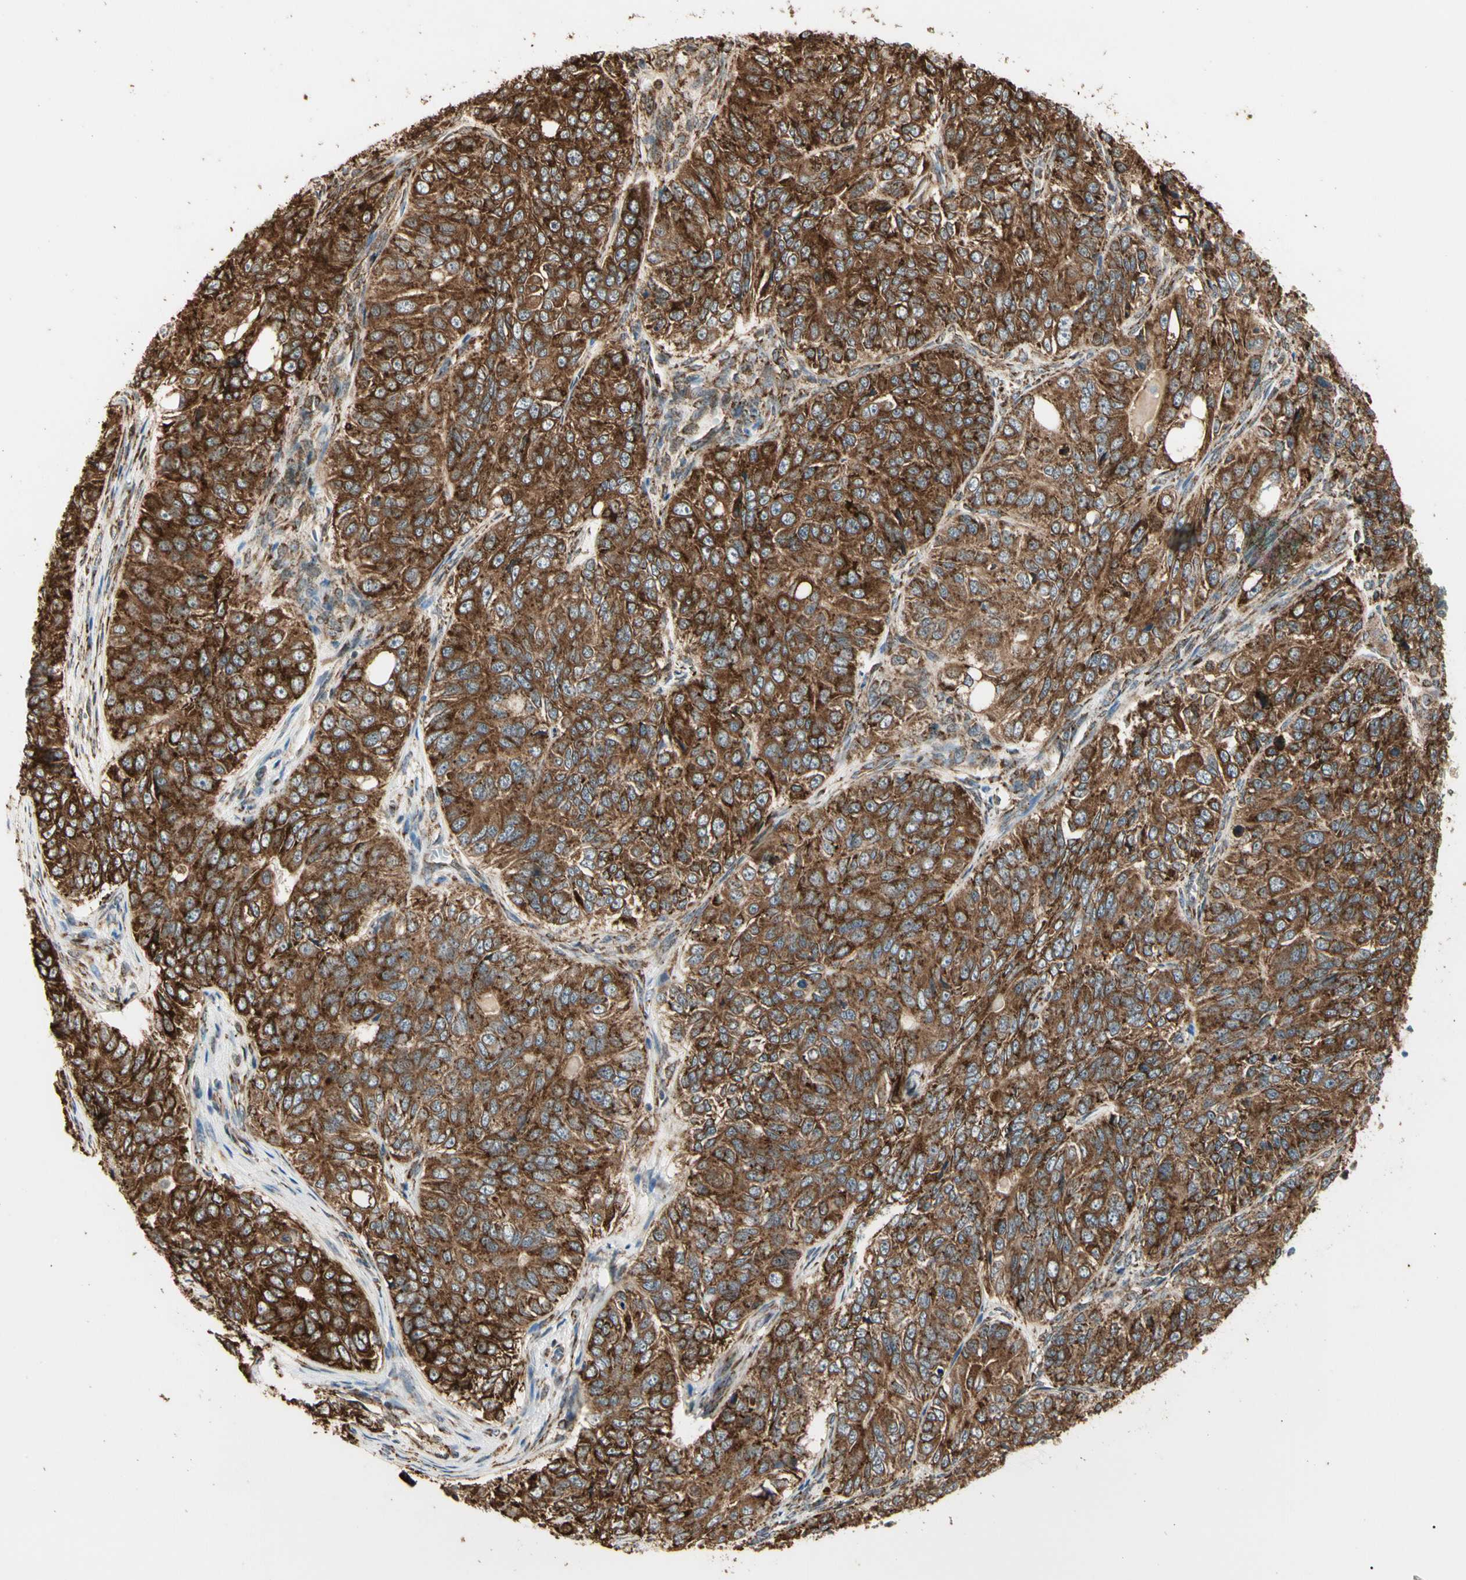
{"staining": {"intensity": "strong", "quantity": ">75%", "location": "cytoplasmic/membranous"}, "tissue": "ovarian cancer", "cell_type": "Tumor cells", "image_type": "cancer", "snomed": [{"axis": "morphology", "description": "Carcinoma, endometroid"}, {"axis": "topography", "description": "Ovary"}], "caption": "Ovarian endometroid carcinoma stained with a brown dye displays strong cytoplasmic/membranous positive expression in about >75% of tumor cells.", "gene": "HSP90B1", "patient": {"sex": "female", "age": 51}}